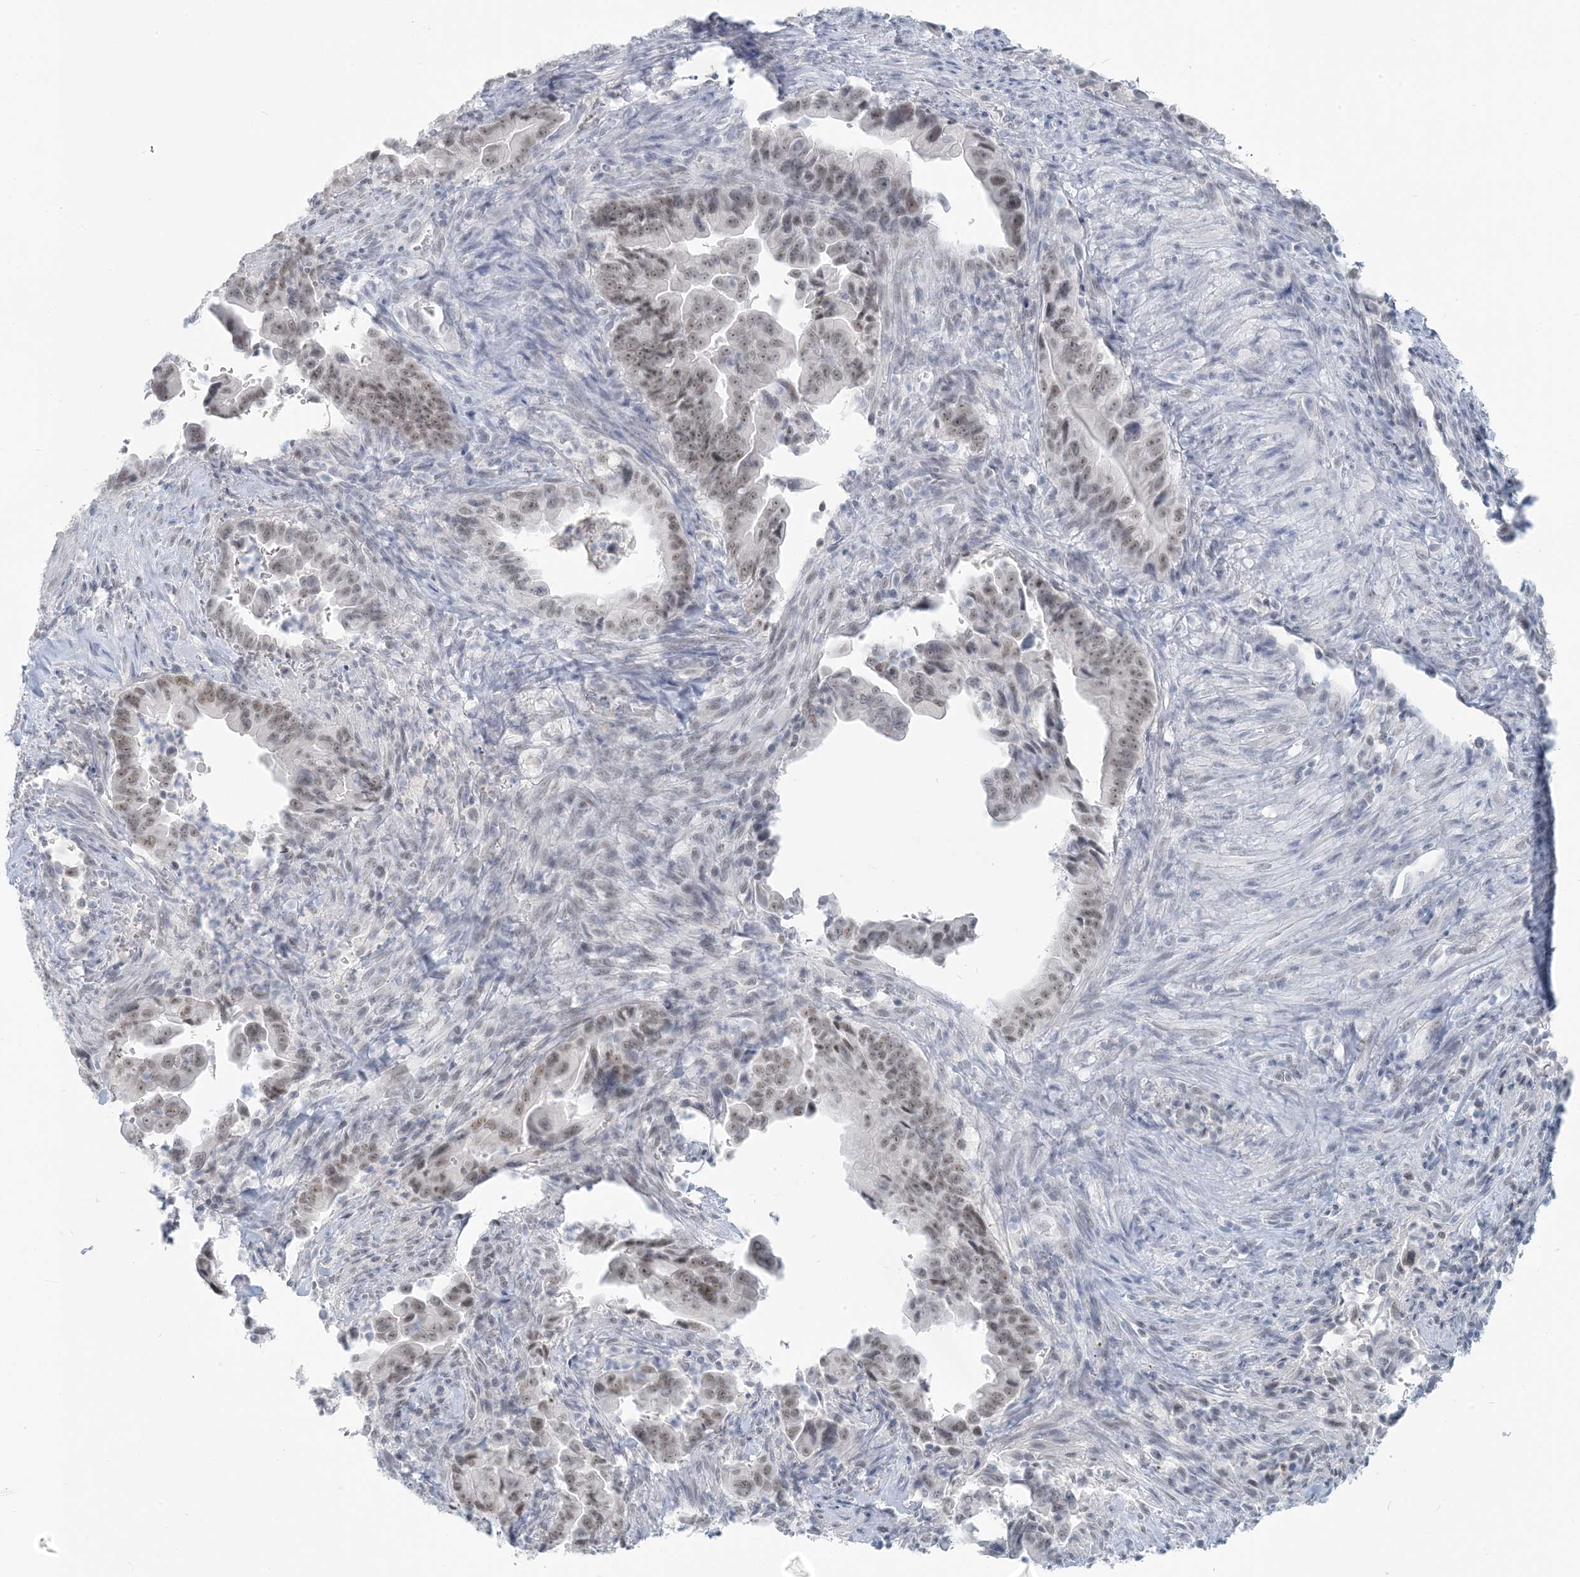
{"staining": {"intensity": "weak", "quantity": "25%-75%", "location": "nuclear"}, "tissue": "pancreatic cancer", "cell_type": "Tumor cells", "image_type": "cancer", "snomed": [{"axis": "morphology", "description": "Adenocarcinoma, NOS"}, {"axis": "topography", "description": "Pancreas"}], "caption": "Brown immunohistochemical staining in adenocarcinoma (pancreatic) demonstrates weak nuclear positivity in approximately 25%-75% of tumor cells.", "gene": "SCML1", "patient": {"sex": "male", "age": 70}}